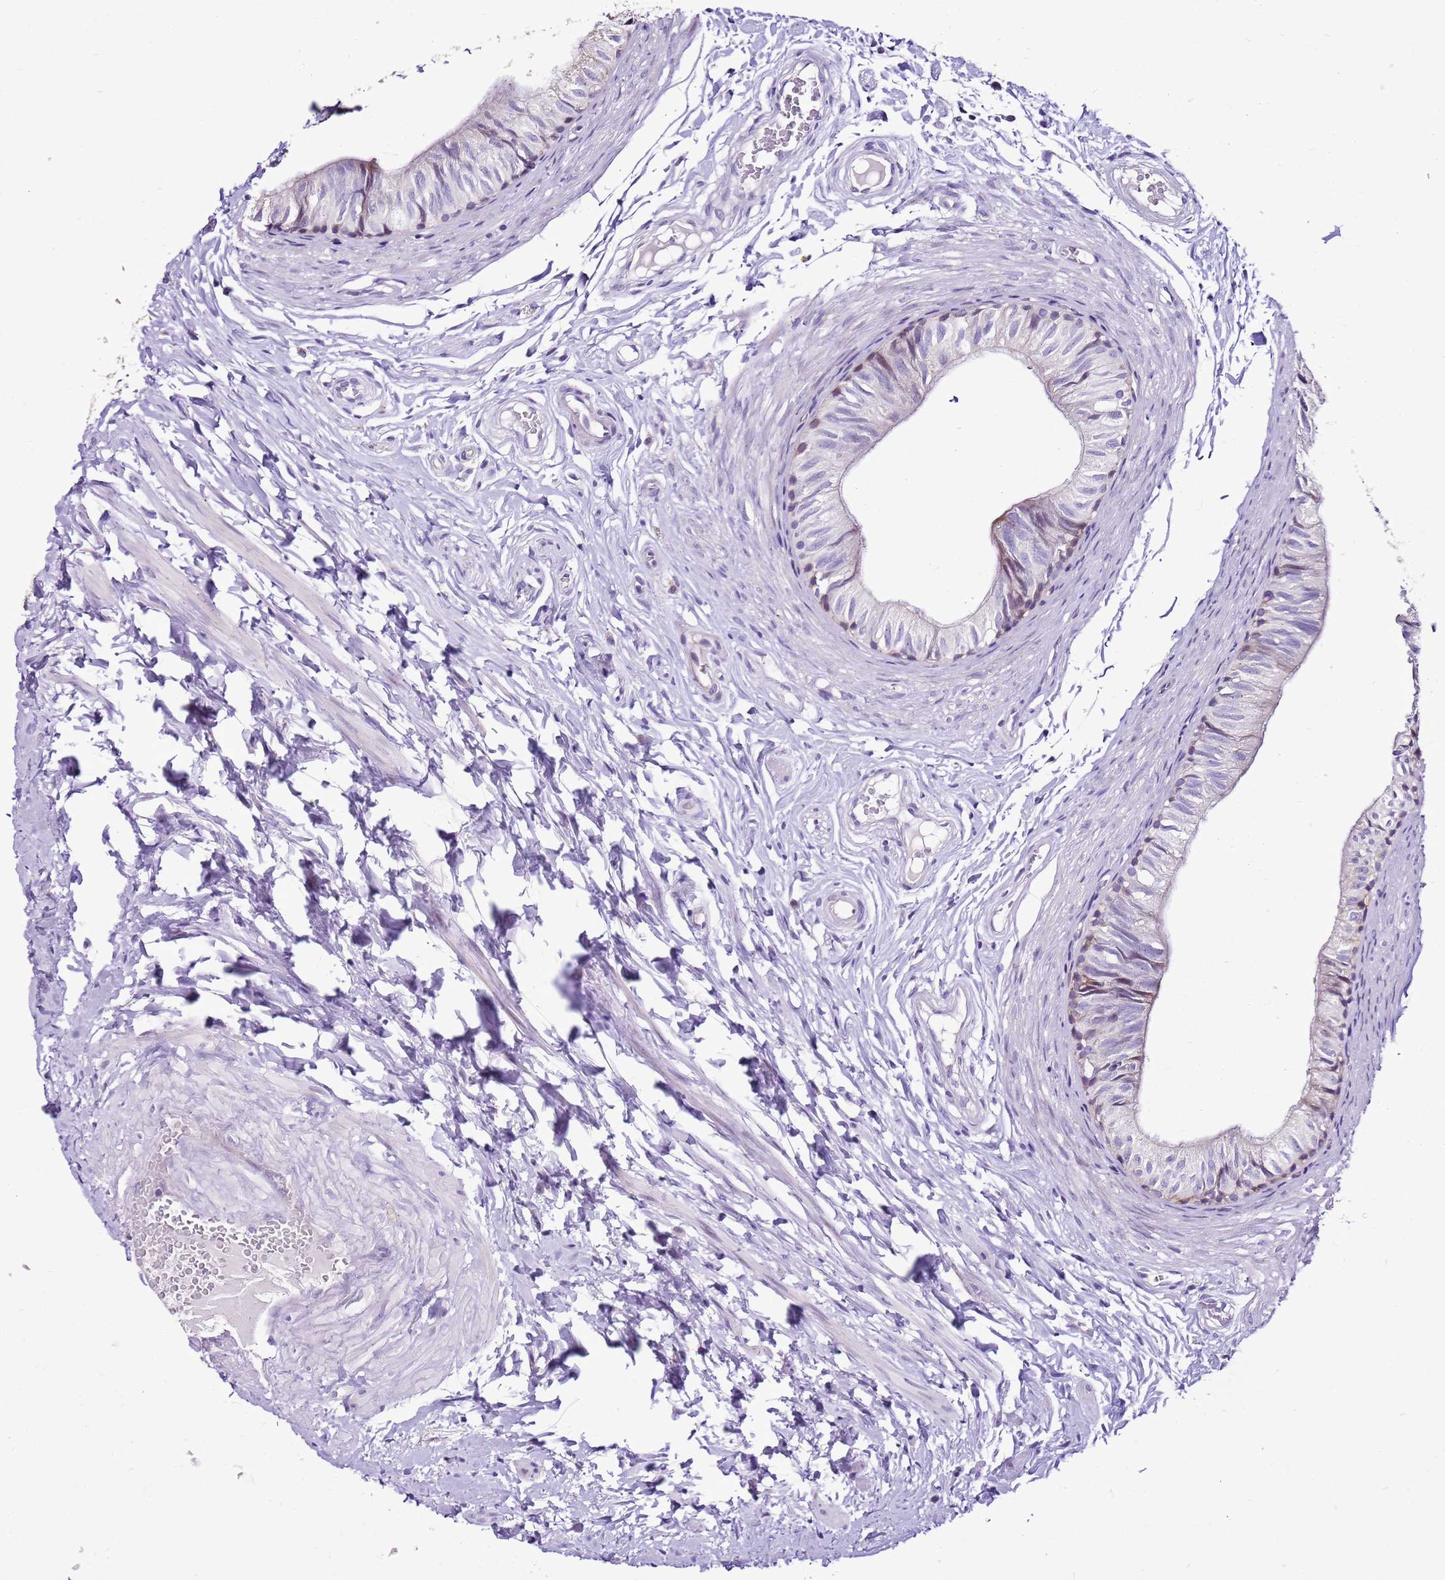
{"staining": {"intensity": "negative", "quantity": "none", "location": "none"}, "tissue": "epididymis", "cell_type": "Glandular cells", "image_type": "normal", "snomed": [{"axis": "morphology", "description": "Normal tissue, NOS"}, {"axis": "topography", "description": "Epididymis"}], "caption": "Glandular cells show no significant positivity in normal epididymis. (DAB immunohistochemistry (IHC) visualized using brightfield microscopy, high magnification).", "gene": "SLC38A5", "patient": {"sex": "male", "age": 37}}